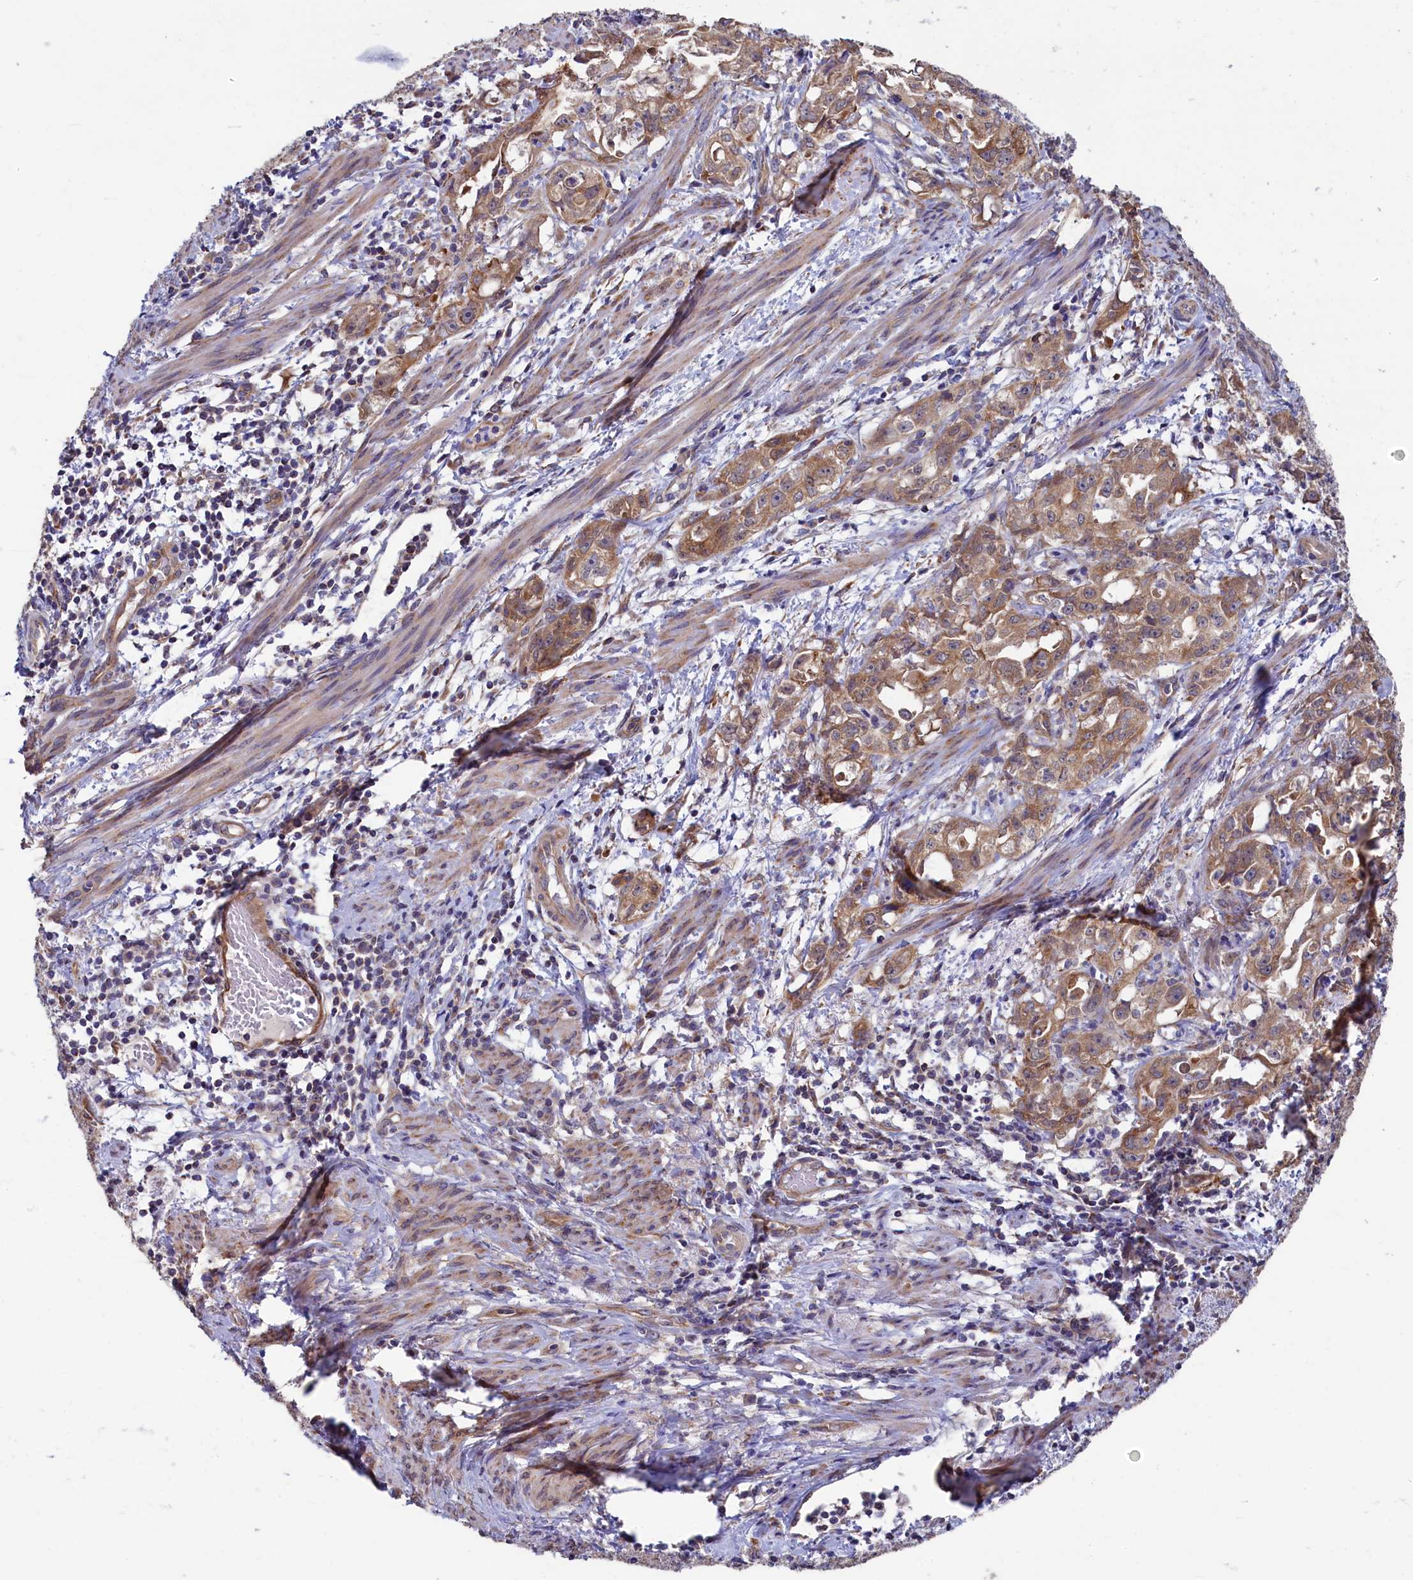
{"staining": {"intensity": "moderate", "quantity": ">75%", "location": "cytoplasmic/membranous"}, "tissue": "endometrial cancer", "cell_type": "Tumor cells", "image_type": "cancer", "snomed": [{"axis": "morphology", "description": "Adenocarcinoma, NOS"}, {"axis": "topography", "description": "Endometrium"}], "caption": "An IHC micrograph of tumor tissue is shown. Protein staining in brown shows moderate cytoplasmic/membranous positivity in adenocarcinoma (endometrial) within tumor cells.", "gene": "SPATA2L", "patient": {"sex": "female", "age": 65}}